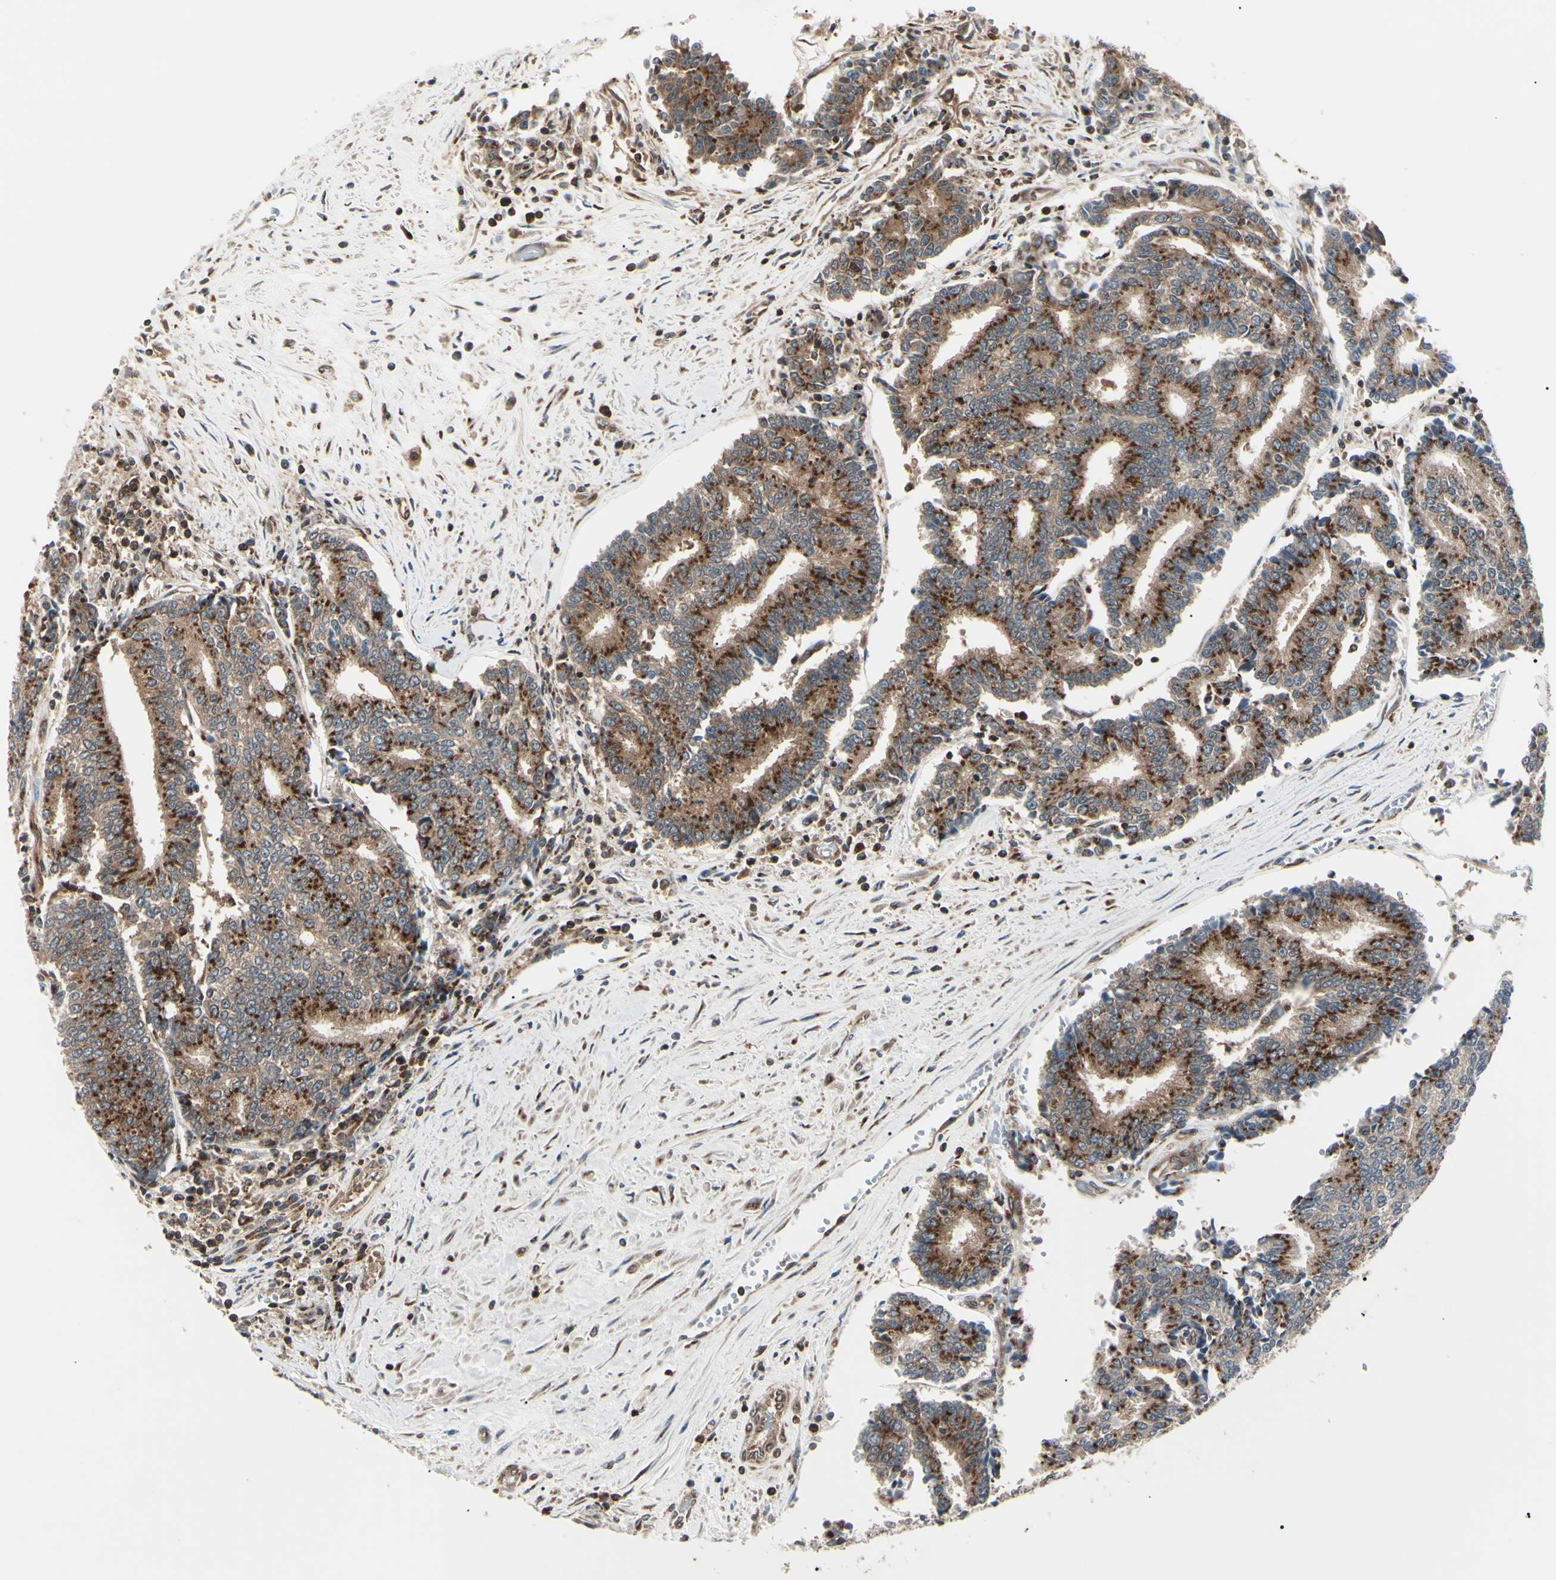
{"staining": {"intensity": "moderate", "quantity": ">75%", "location": "cytoplasmic/membranous"}, "tissue": "prostate cancer", "cell_type": "Tumor cells", "image_type": "cancer", "snomed": [{"axis": "morphology", "description": "Normal tissue, NOS"}, {"axis": "morphology", "description": "Adenocarcinoma, High grade"}, {"axis": "topography", "description": "Prostate"}, {"axis": "topography", "description": "Seminal veicle"}], "caption": "Immunohistochemistry (IHC) of human prostate cancer reveals medium levels of moderate cytoplasmic/membranous expression in about >75% of tumor cells.", "gene": "MAPRE1", "patient": {"sex": "male", "age": 55}}